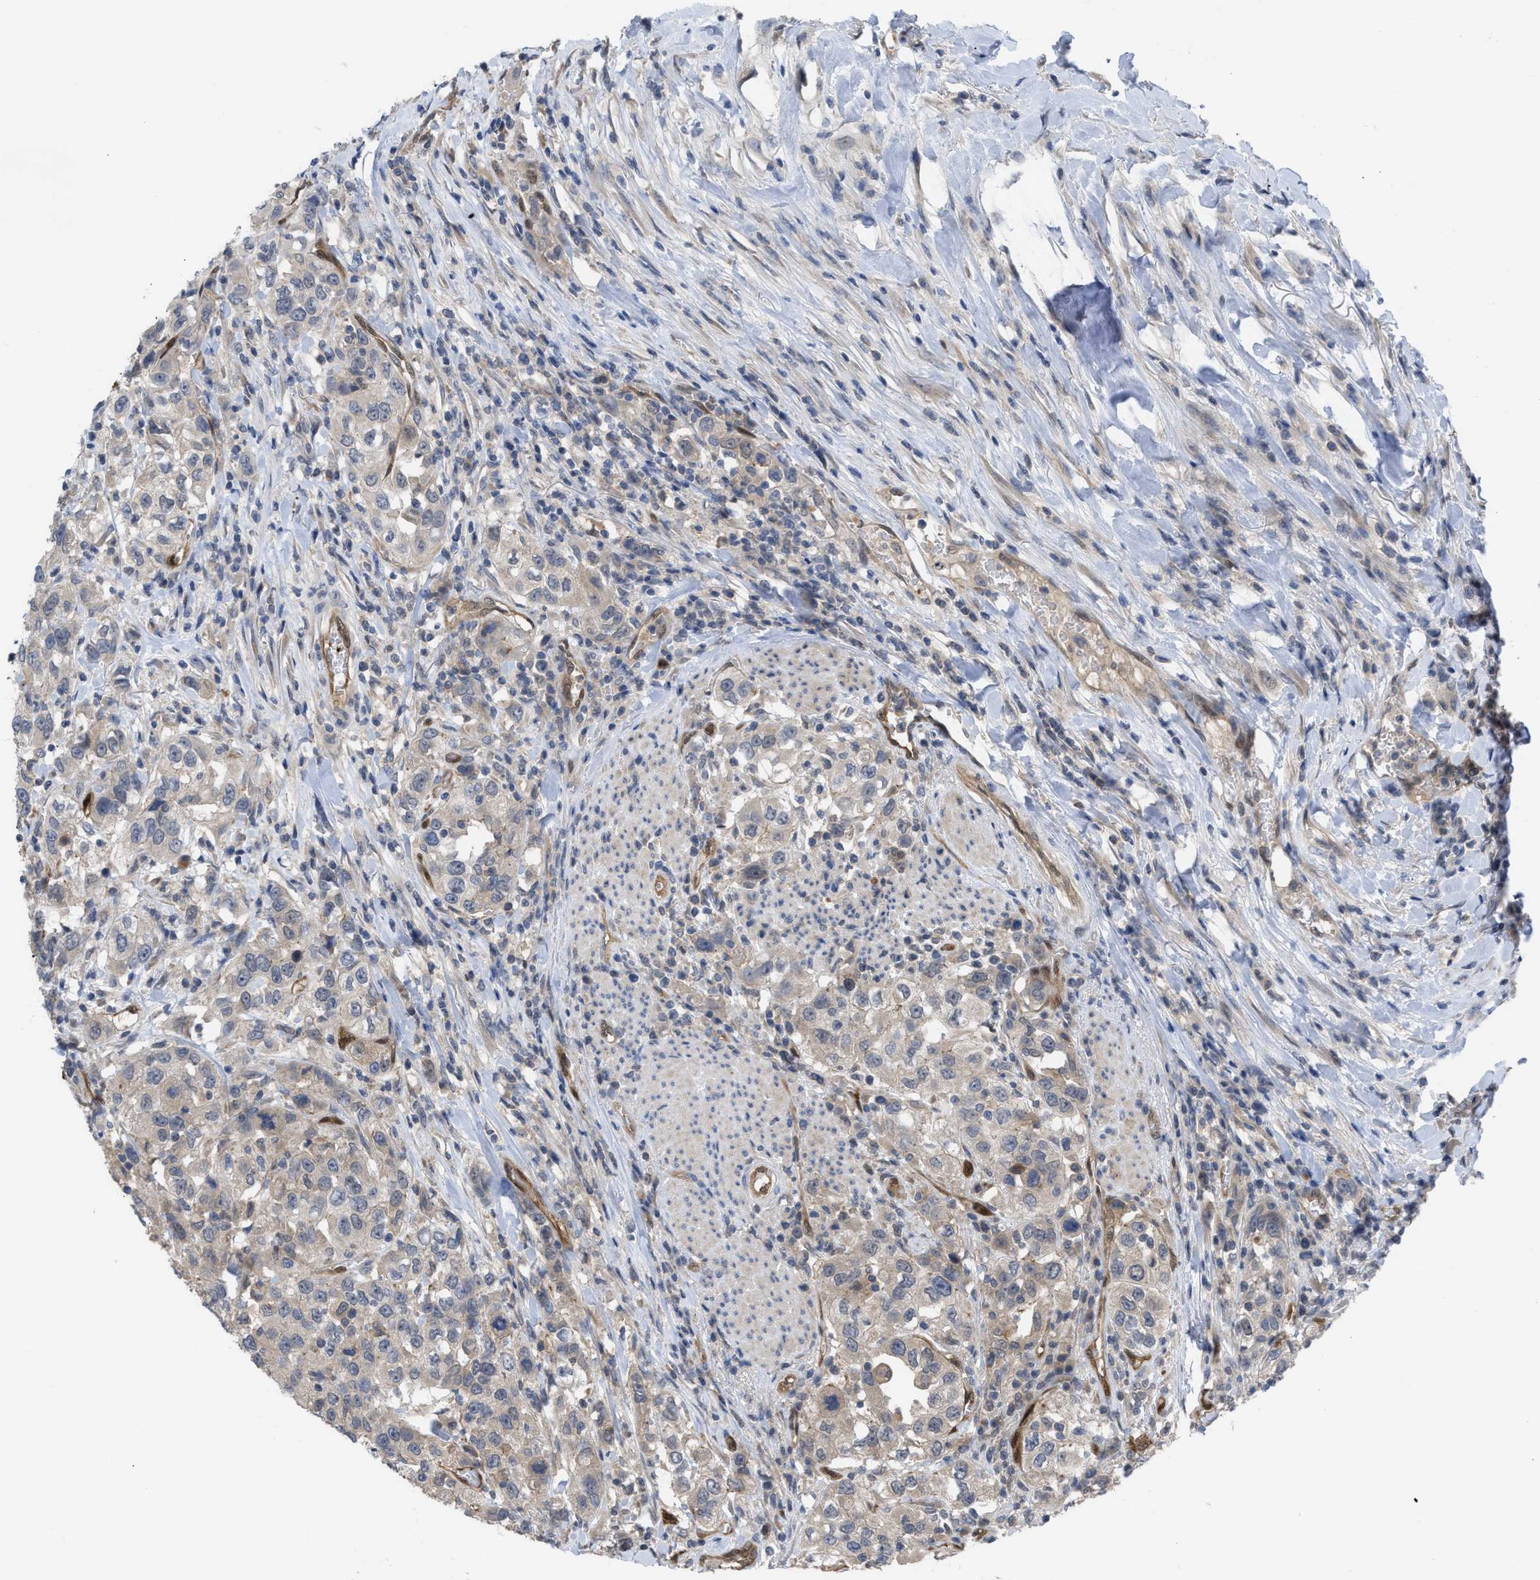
{"staining": {"intensity": "weak", "quantity": "<25%", "location": "cytoplasmic/membranous"}, "tissue": "urothelial cancer", "cell_type": "Tumor cells", "image_type": "cancer", "snomed": [{"axis": "morphology", "description": "Urothelial carcinoma, High grade"}, {"axis": "topography", "description": "Urinary bladder"}], "caption": "The photomicrograph shows no significant expression in tumor cells of high-grade urothelial carcinoma.", "gene": "LDAF1", "patient": {"sex": "female", "age": 80}}